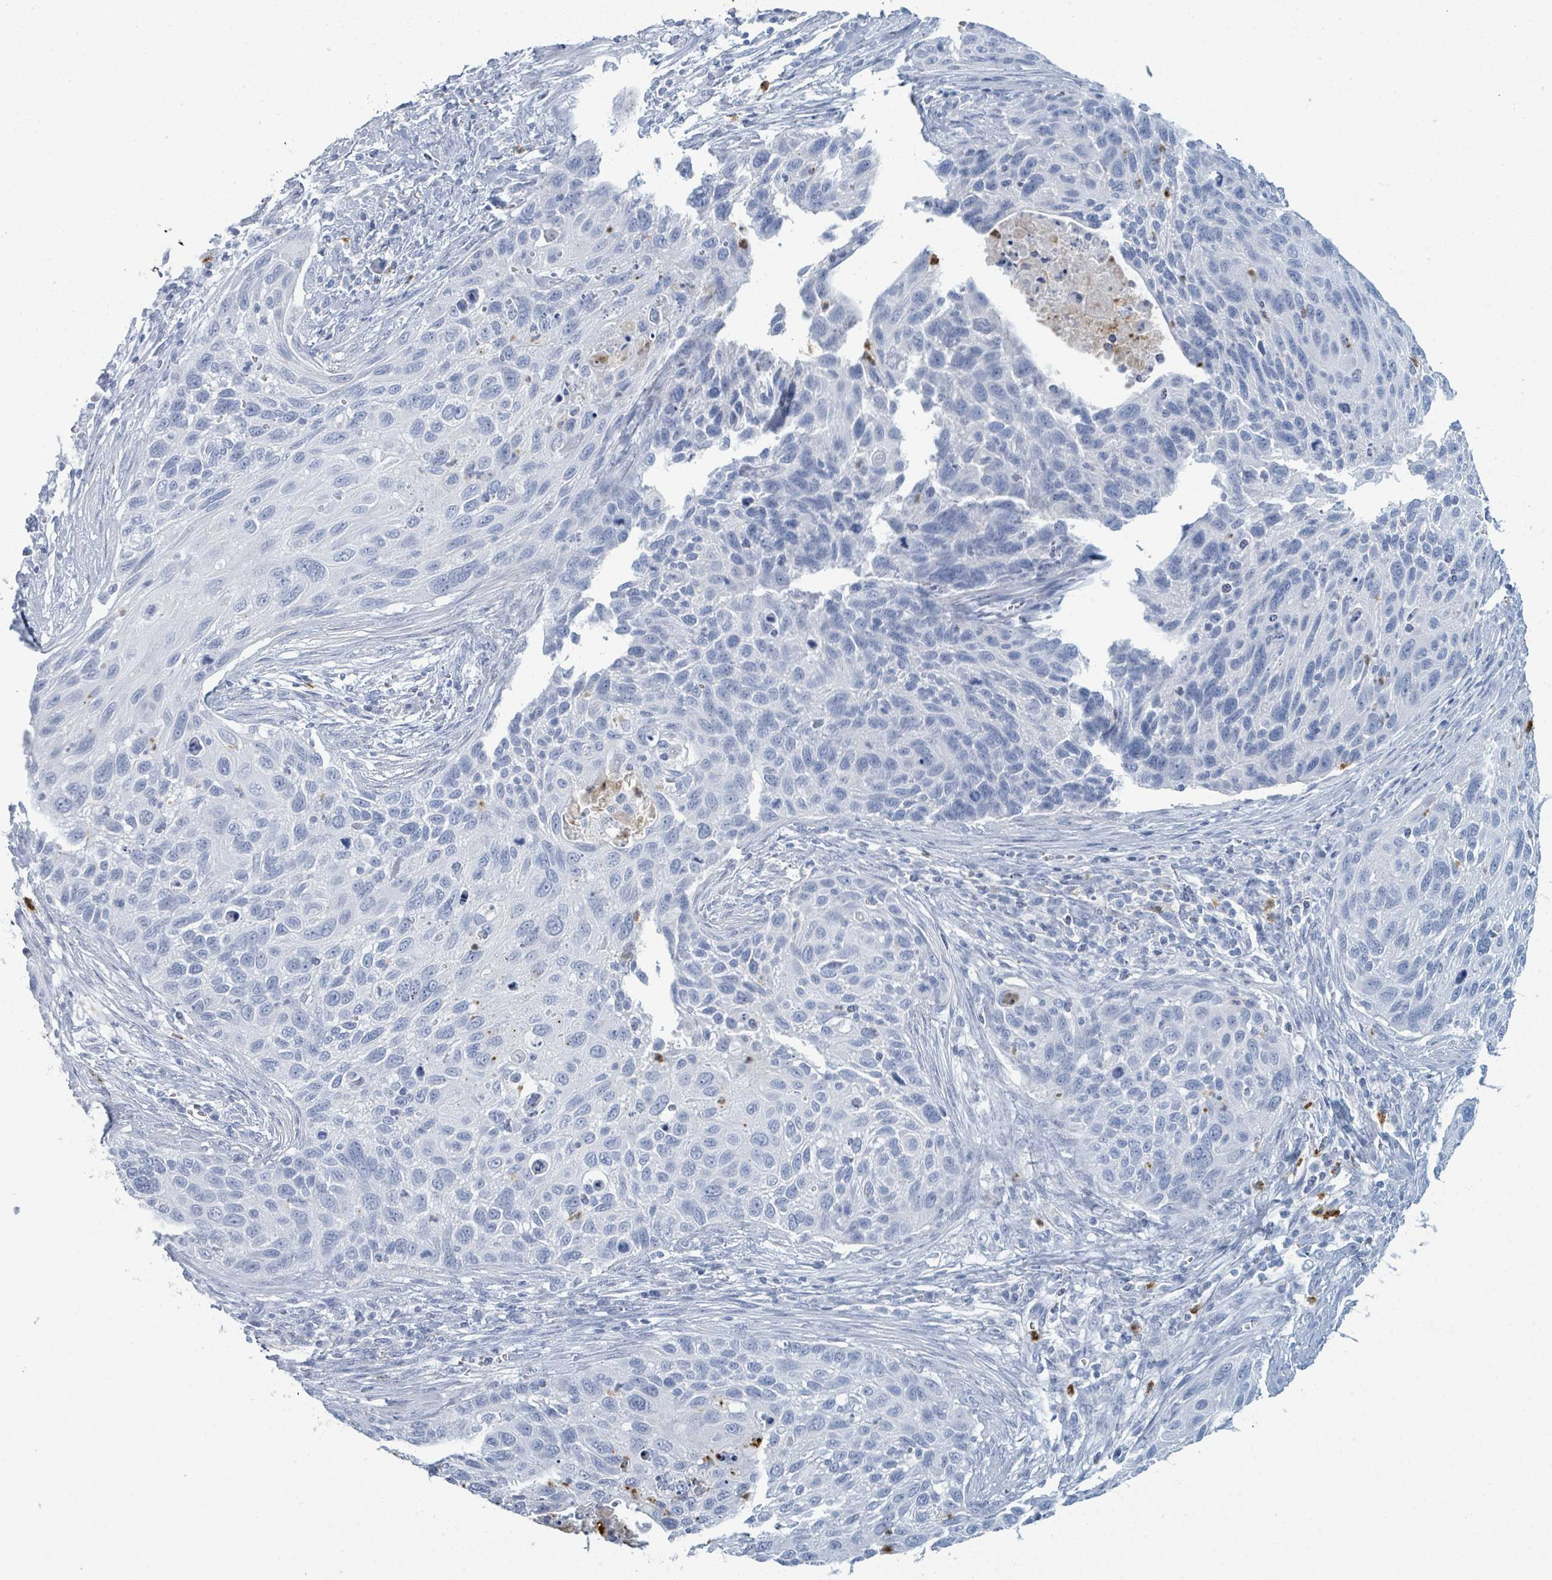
{"staining": {"intensity": "negative", "quantity": "none", "location": "none"}, "tissue": "cervical cancer", "cell_type": "Tumor cells", "image_type": "cancer", "snomed": [{"axis": "morphology", "description": "Squamous cell carcinoma, NOS"}, {"axis": "topography", "description": "Cervix"}], "caption": "Immunohistochemistry (IHC) micrograph of human squamous cell carcinoma (cervical) stained for a protein (brown), which reveals no expression in tumor cells. (DAB immunohistochemistry, high magnification).", "gene": "DEFA4", "patient": {"sex": "female", "age": 70}}